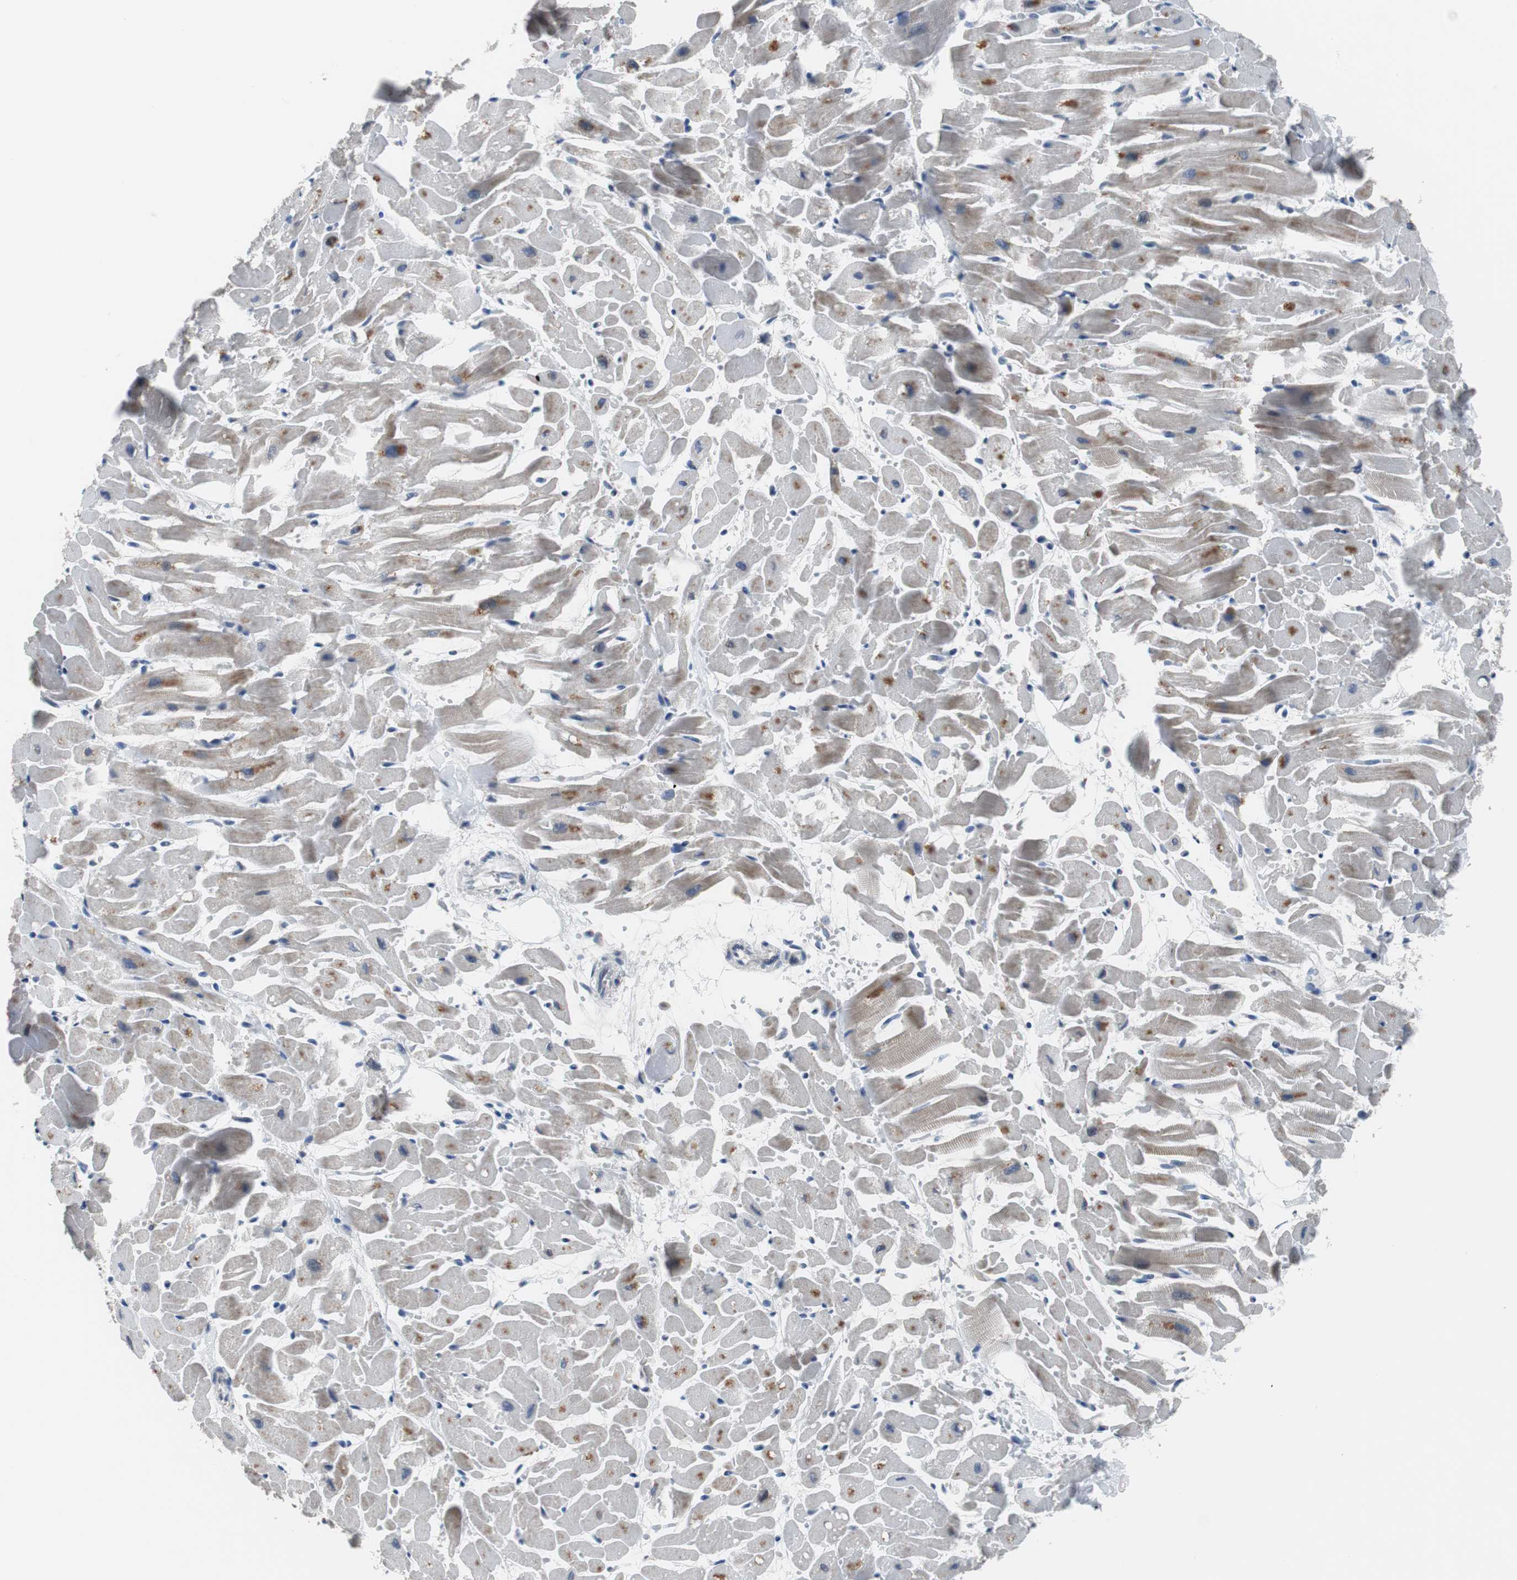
{"staining": {"intensity": "moderate", "quantity": "25%-75%", "location": "cytoplasmic/membranous,nuclear"}, "tissue": "heart muscle", "cell_type": "Cardiomyocytes", "image_type": "normal", "snomed": [{"axis": "morphology", "description": "Normal tissue, NOS"}, {"axis": "topography", "description": "Heart"}], "caption": "Immunohistochemical staining of unremarkable heart muscle demonstrates moderate cytoplasmic/membranous,nuclear protein staining in approximately 25%-75% of cardiomyocytes.", "gene": "TP63", "patient": {"sex": "female", "age": 19}}